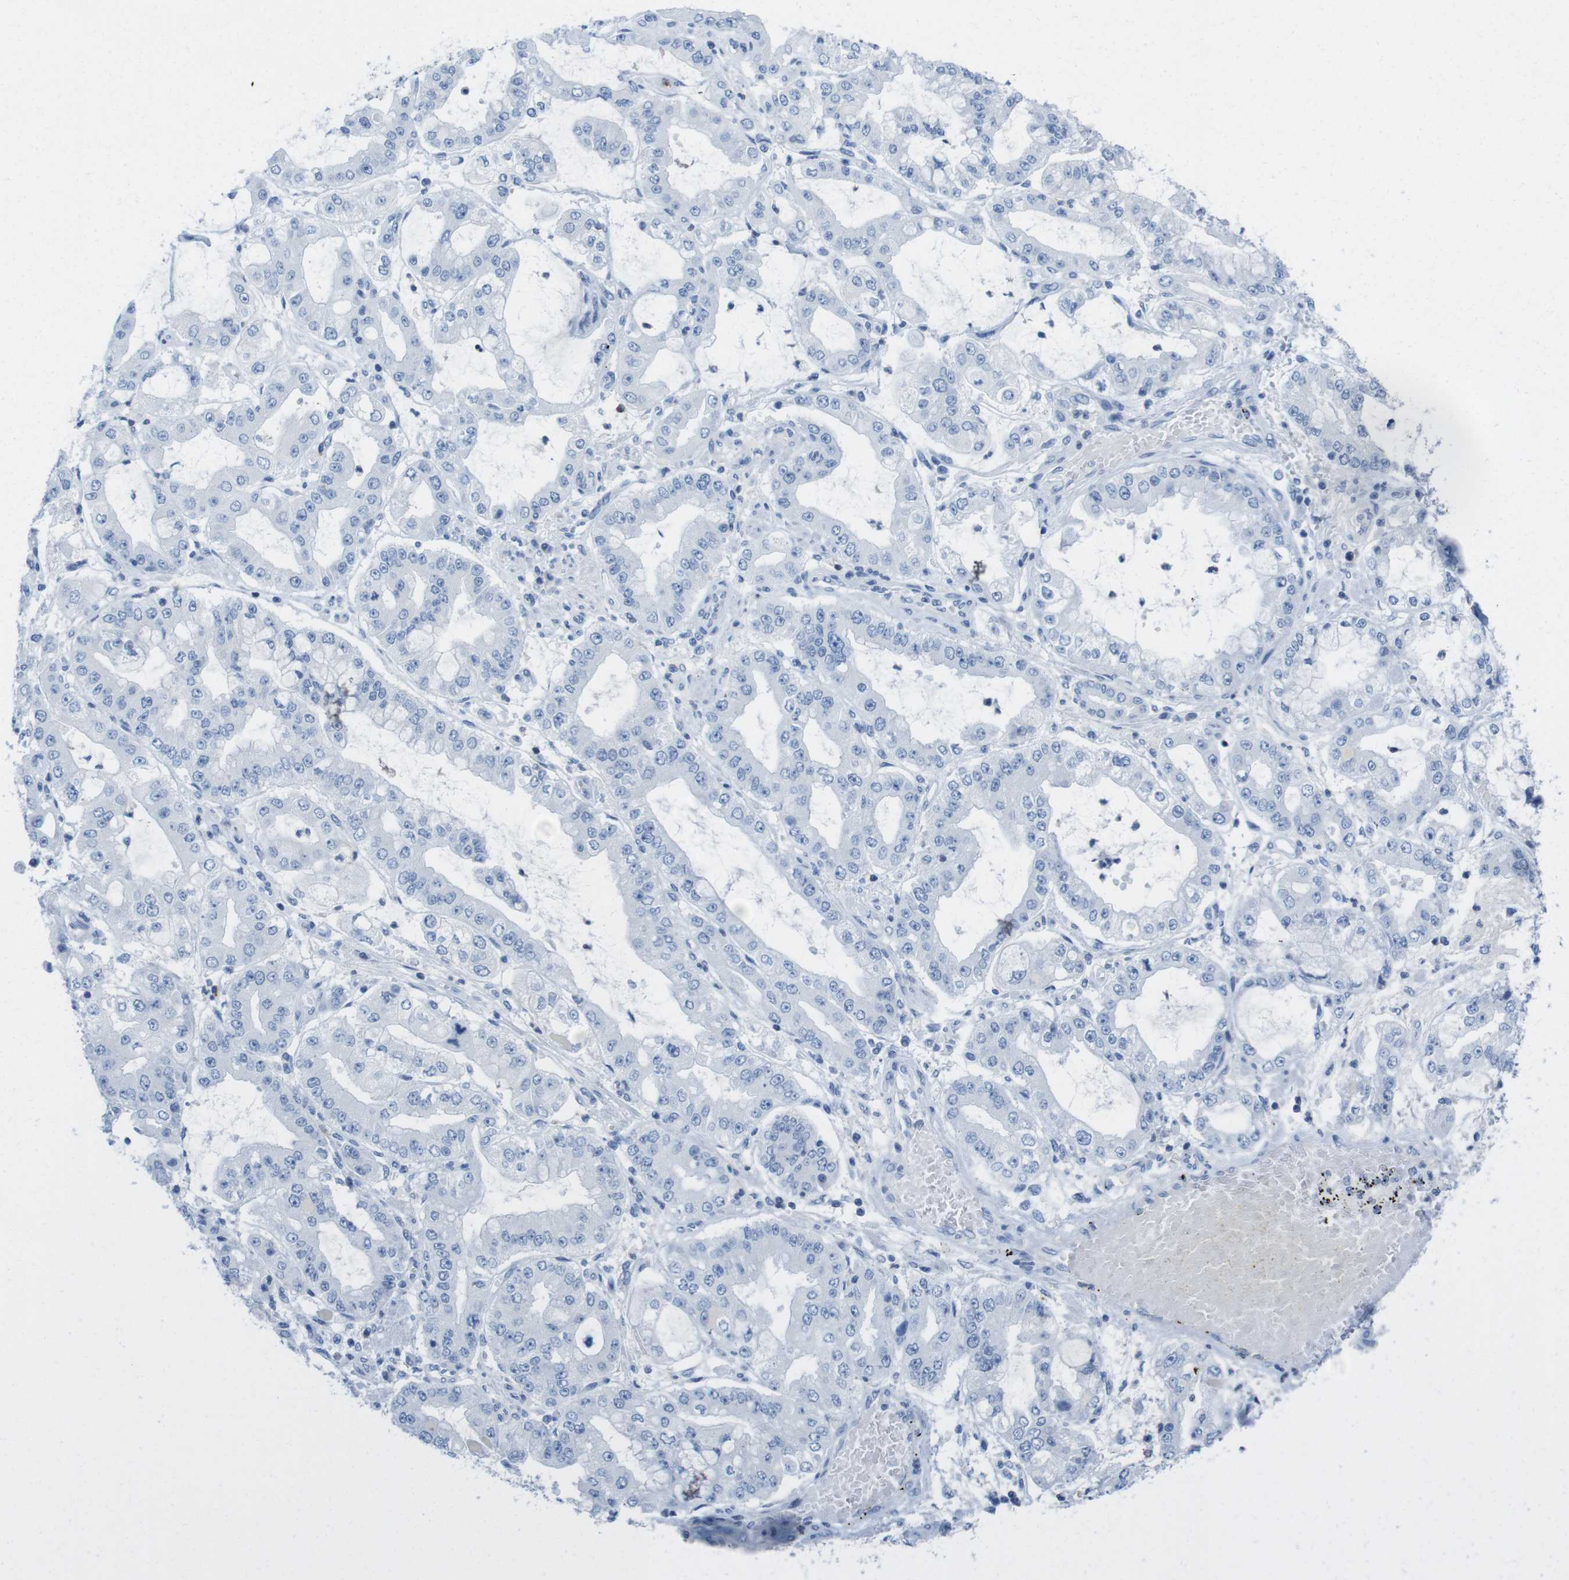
{"staining": {"intensity": "negative", "quantity": "none", "location": "none"}, "tissue": "stomach cancer", "cell_type": "Tumor cells", "image_type": "cancer", "snomed": [{"axis": "morphology", "description": "Adenocarcinoma, NOS"}, {"axis": "topography", "description": "Stomach"}], "caption": "A micrograph of human adenocarcinoma (stomach) is negative for staining in tumor cells.", "gene": "CD5", "patient": {"sex": "male", "age": 76}}